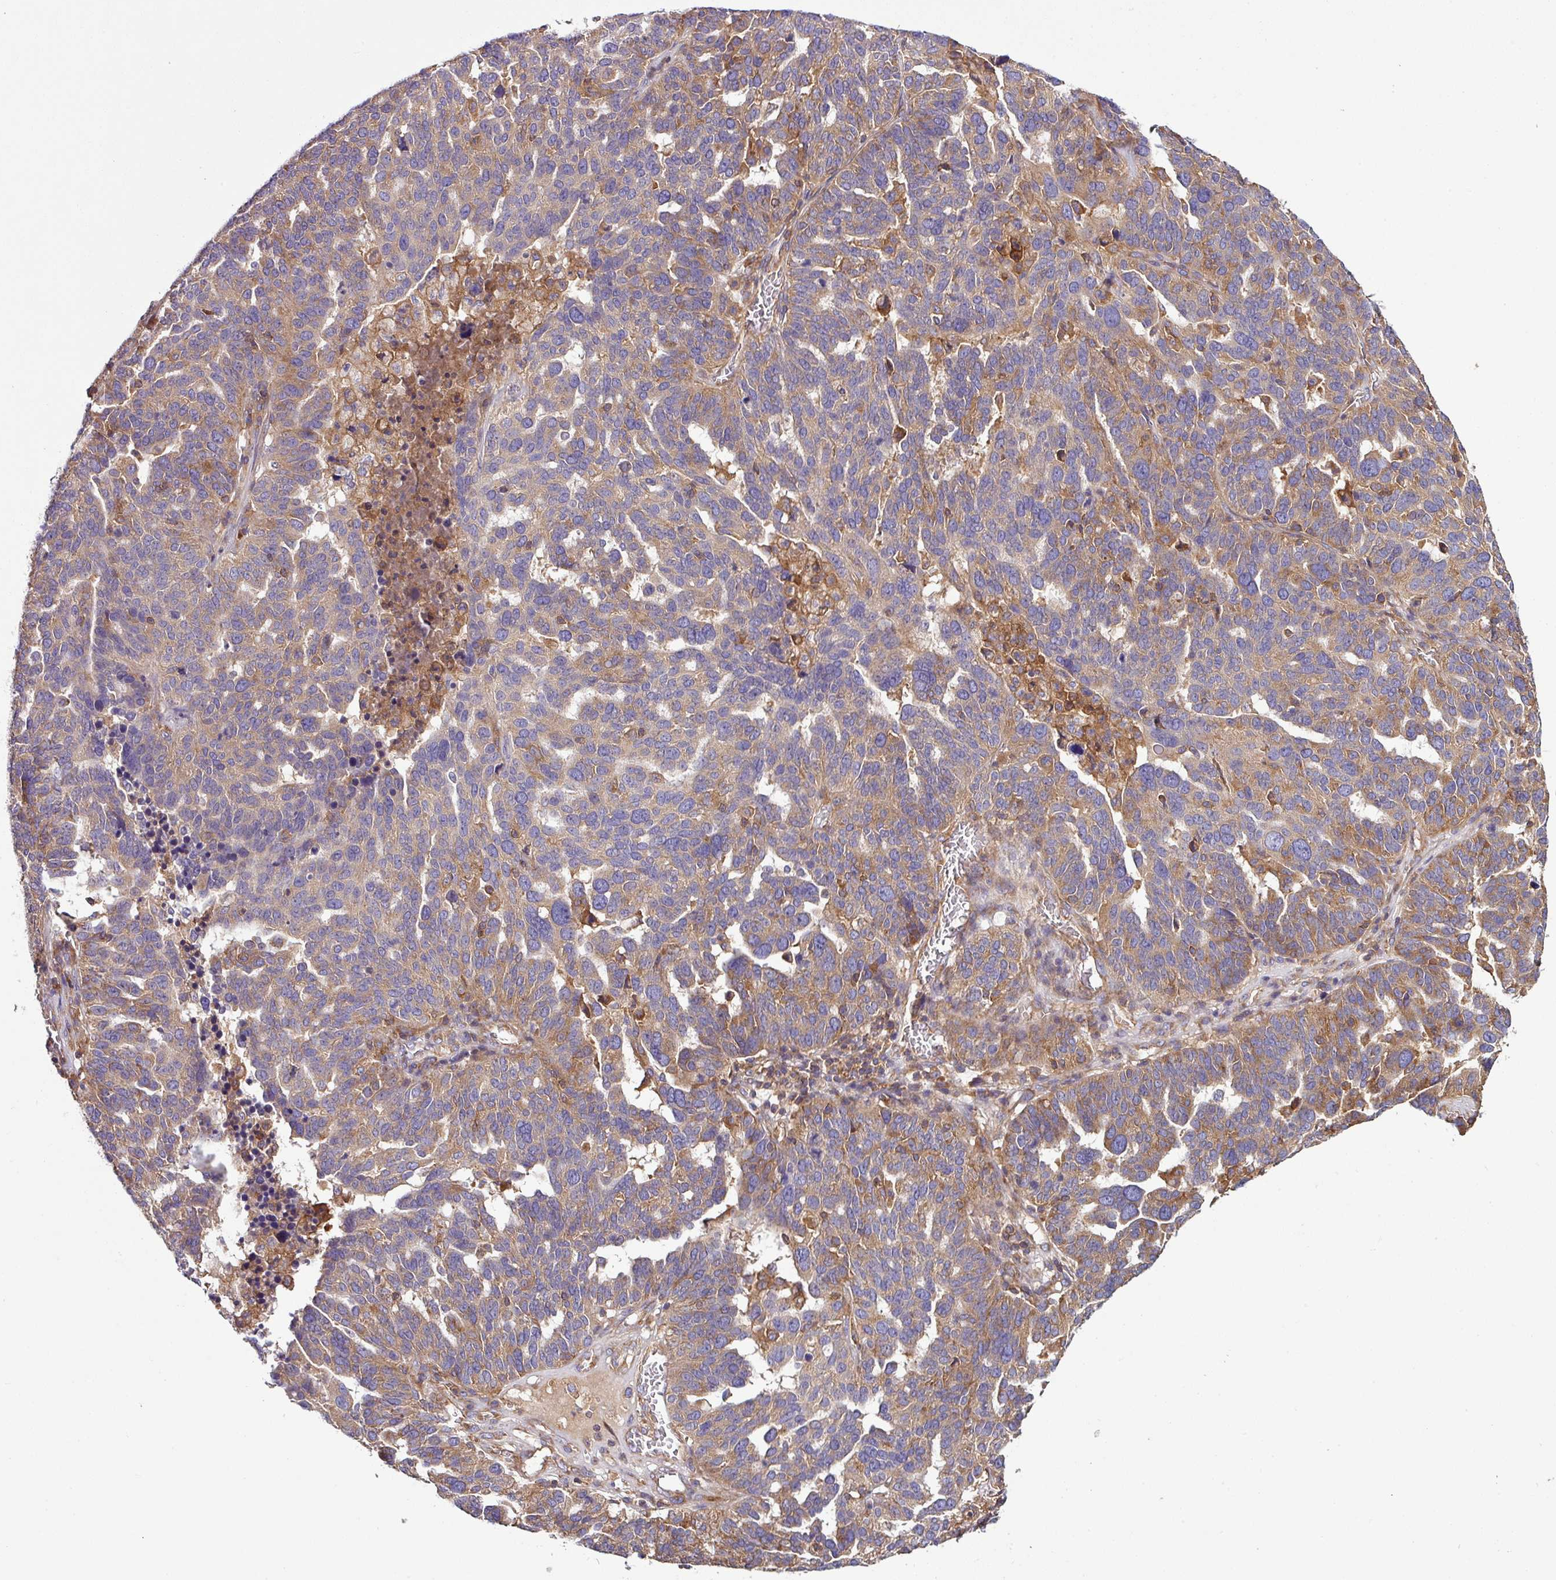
{"staining": {"intensity": "moderate", "quantity": ">75%", "location": "cytoplasmic/membranous"}, "tissue": "ovarian cancer", "cell_type": "Tumor cells", "image_type": "cancer", "snomed": [{"axis": "morphology", "description": "Cystadenocarcinoma, serous, NOS"}, {"axis": "topography", "description": "Ovary"}], "caption": "Approximately >75% of tumor cells in human ovarian cancer (serous cystadenocarcinoma) reveal moderate cytoplasmic/membranous protein expression as visualized by brown immunohistochemical staining.", "gene": "LRRC74B", "patient": {"sex": "female", "age": 59}}